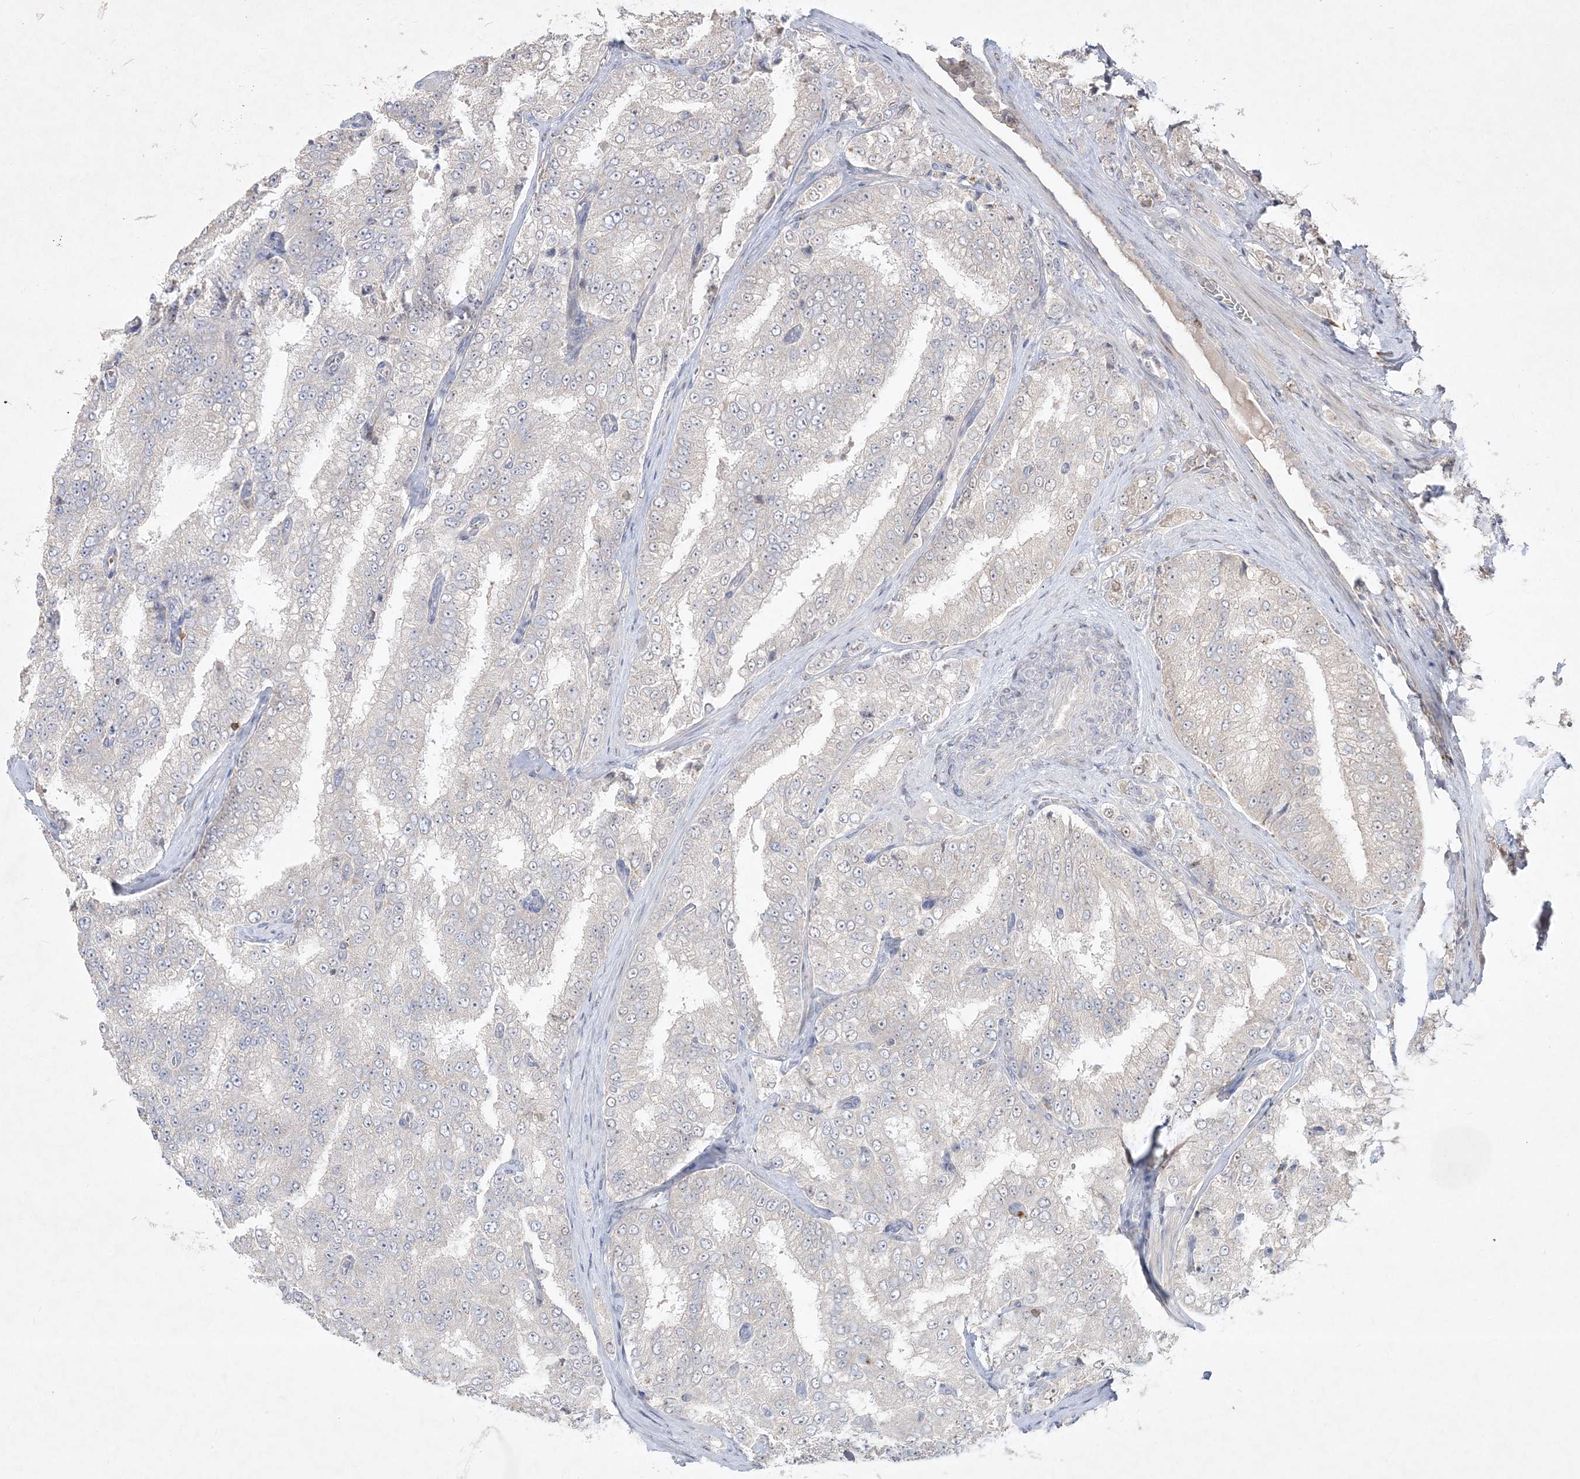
{"staining": {"intensity": "negative", "quantity": "none", "location": "none"}, "tissue": "prostate cancer", "cell_type": "Tumor cells", "image_type": "cancer", "snomed": [{"axis": "morphology", "description": "Adenocarcinoma, High grade"}, {"axis": "topography", "description": "Prostate"}], "caption": "This histopathology image is of prostate high-grade adenocarcinoma stained with immunohistochemistry to label a protein in brown with the nuclei are counter-stained blue. There is no positivity in tumor cells.", "gene": "CLNK", "patient": {"sex": "male", "age": 58}}